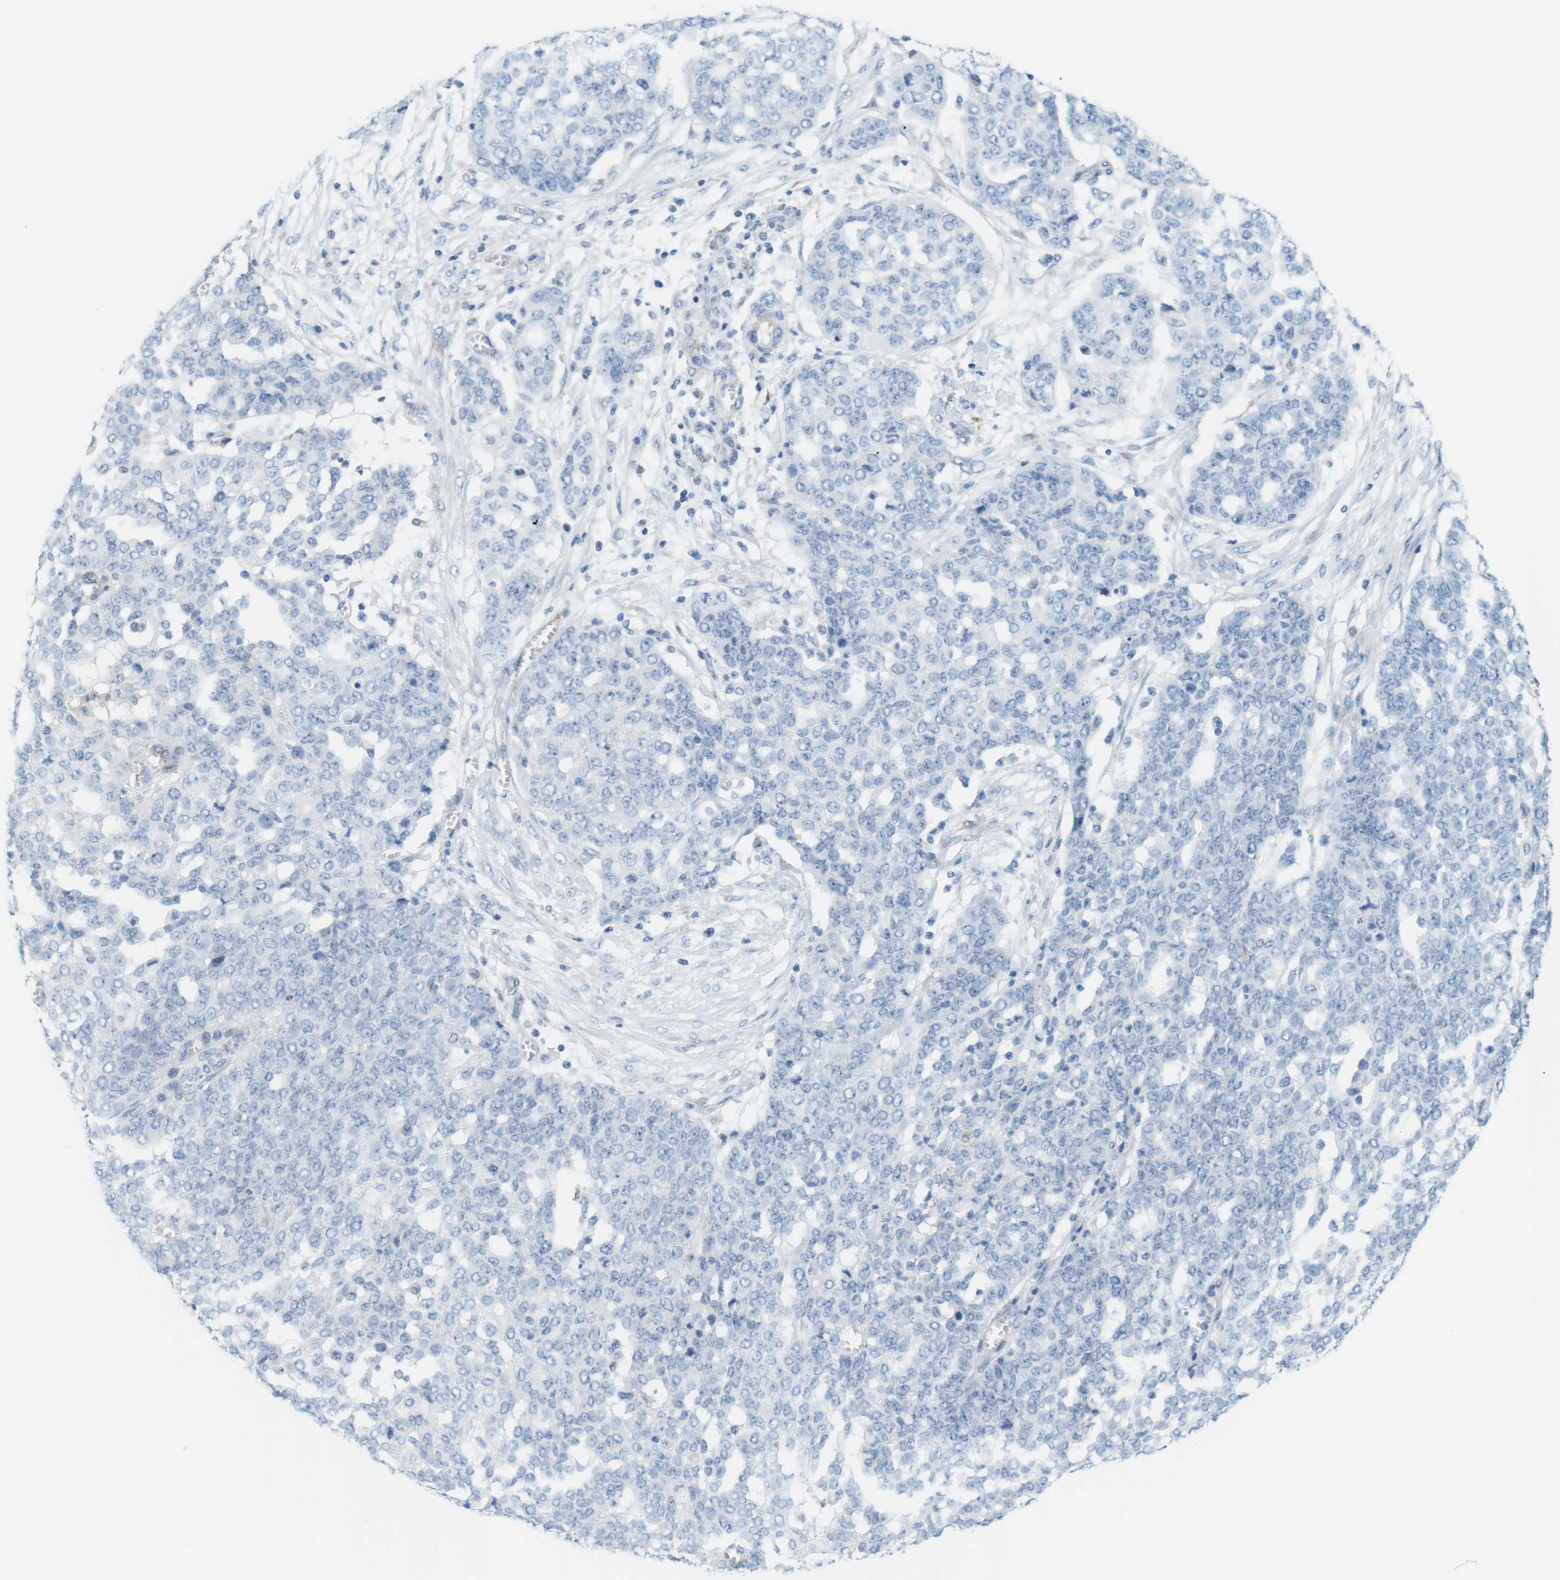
{"staining": {"intensity": "negative", "quantity": "none", "location": "none"}, "tissue": "ovarian cancer", "cell_type": "Tumor cells", "image_type": "cancer", "snomed": [{"axis": "morphology", "description": "Cystadenocarcinoma, serous, NOS"}, {"axis": "topography", "description": "Soft tissue"}, {"axis": "topography", "description": "Ovary"}], "caption": "This is an IHC histopathology image of human ovarian cancer (serous cystadenocarcinoma). There is no positivity in tumor cells.", "gene": "MYH9", "patient": {"sex": "female", "age": 57}}